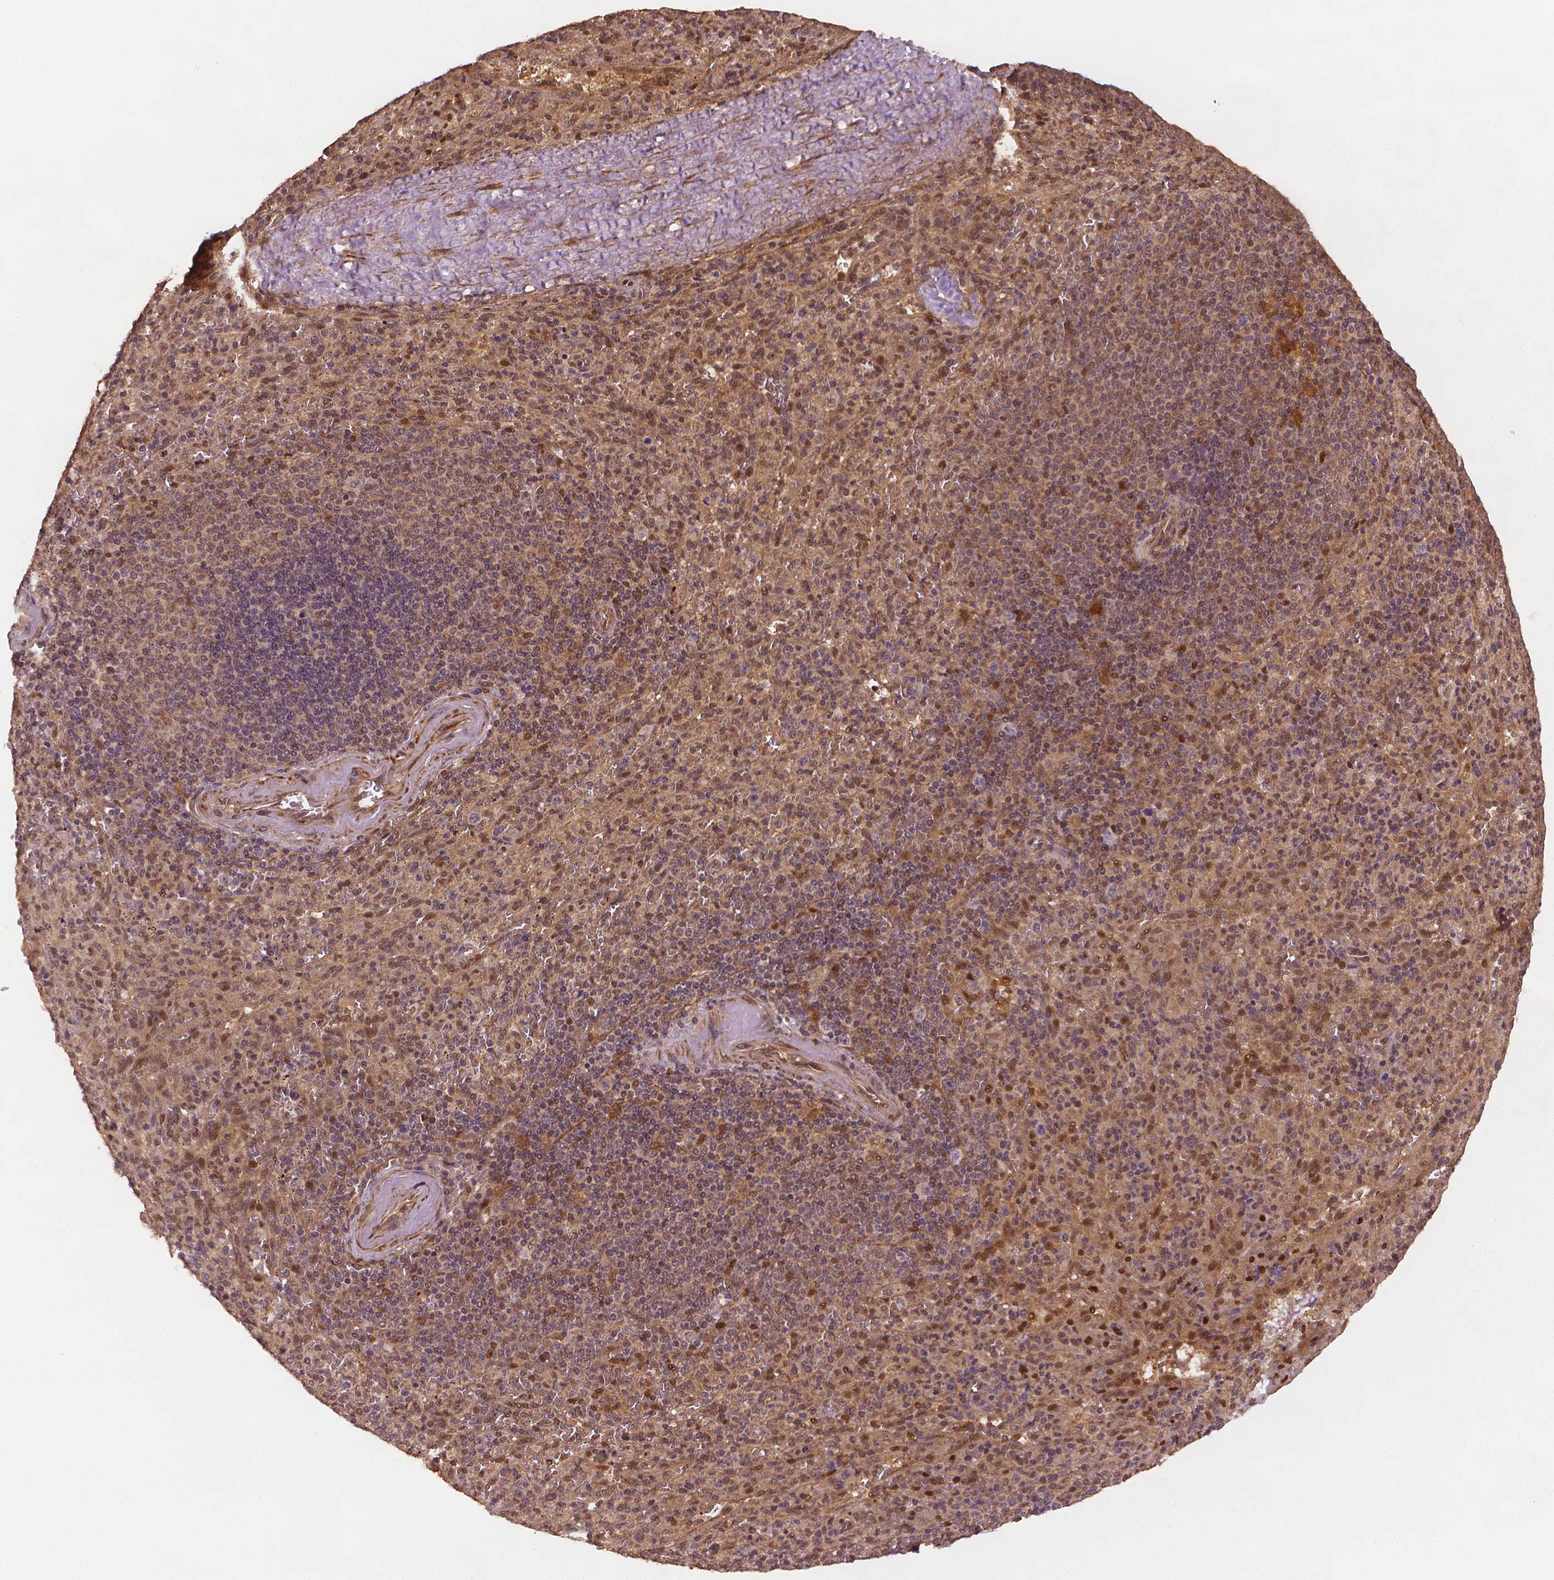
{"staining": {"intensity": "moderate", "quantity": "<25%", "location": "nuclear"}, "tissue": "spleen", "cell_type": "Cells in red pulp", "image_type": "normal", "snomed": [{"axis": "morphology", "description": "Normal tissue, NOS"}, {"axis": "topography", "description": "Spleen"}], "caption": "DAB immunohistochemical staining of unremarkable human spleen shows moderate nuclear protein positivity in approximately <25% of cells in red pulp. (brown staining indicates protein expression, while blue staining denotes nuclei).", "gene": "STAT3", "patient": {"sex": "male", "age": 57}}